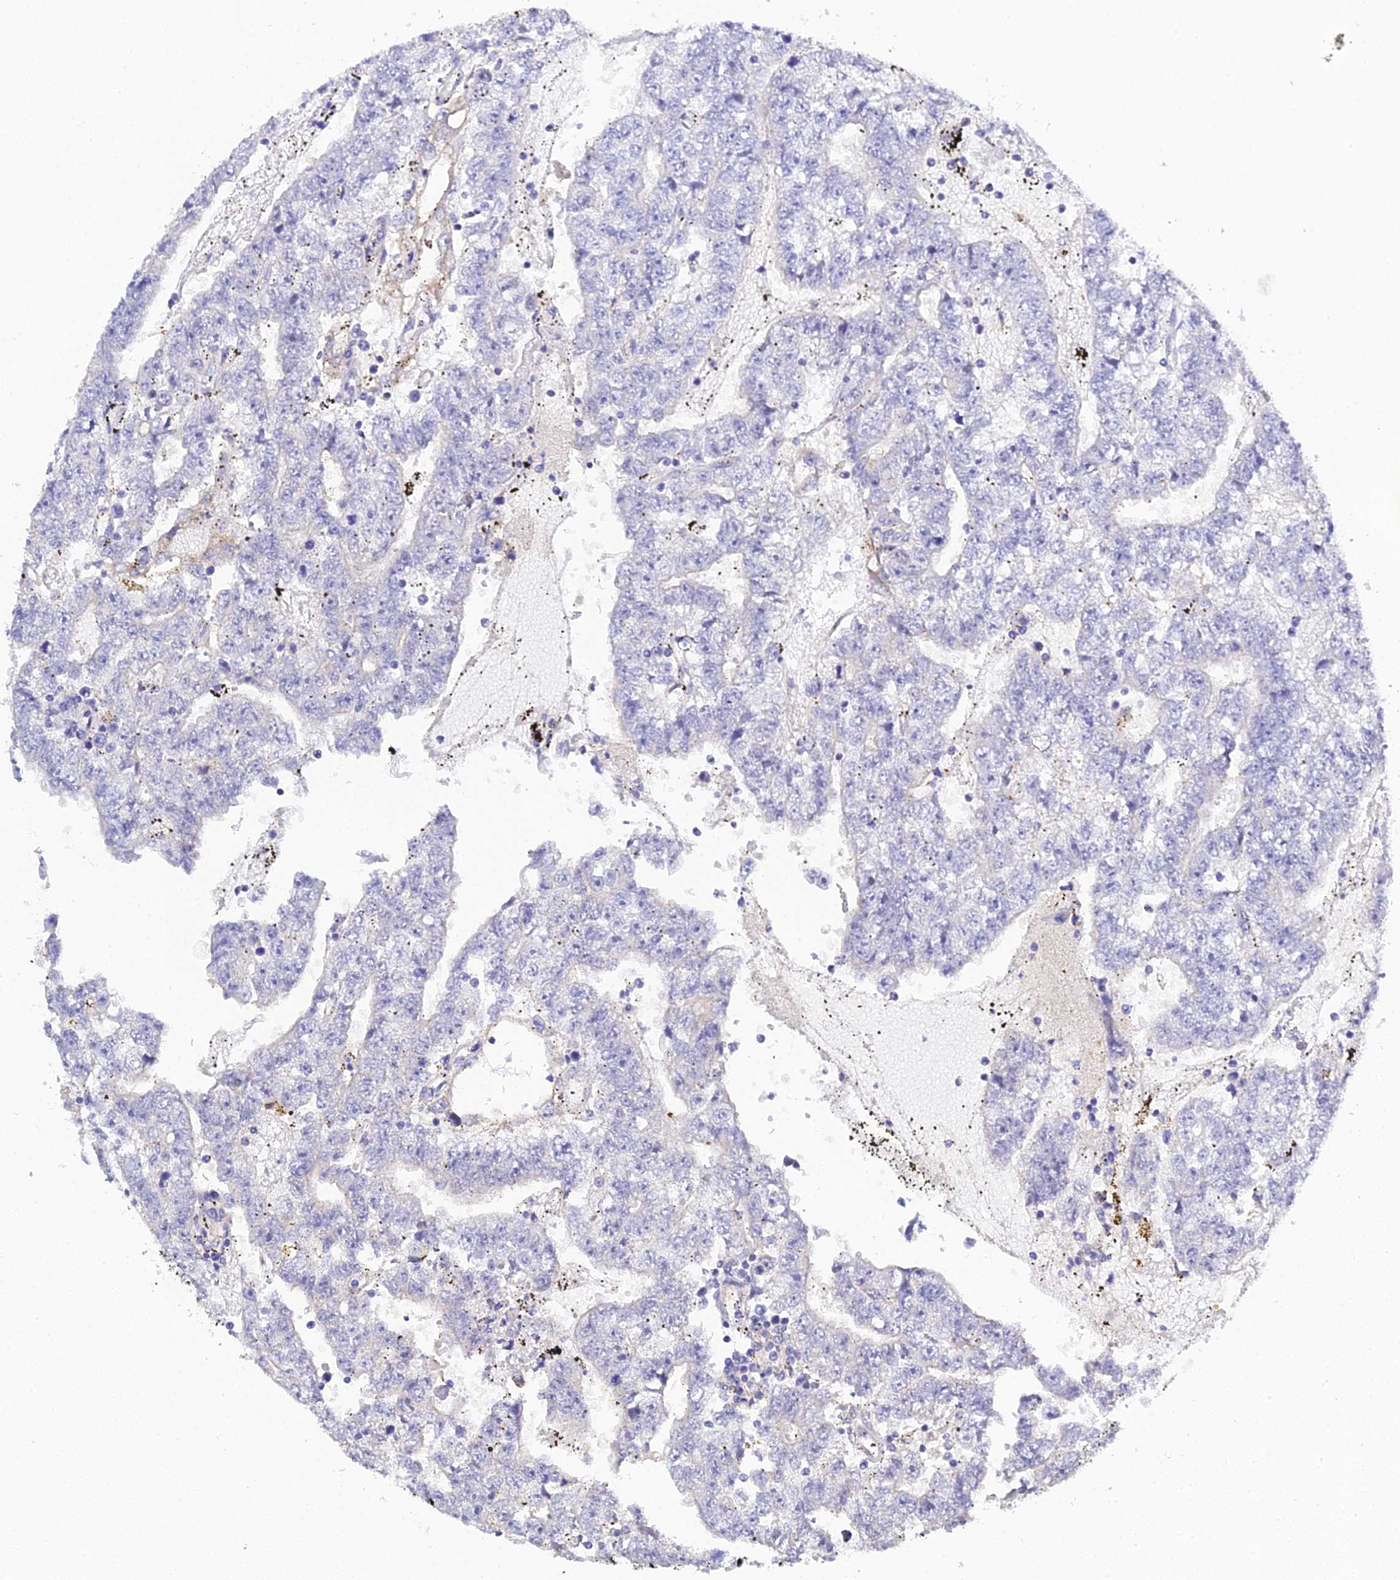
{"staining": {"intensity": "negative", "quantity": "none", "location": "none"}, "tissue": "testis cancer", "cell_type": "Tumor cells", "image_type": "cancer", "snomed": [{"axis": "morphology", "description": "Carcinoma, Embryonal, NOS"}, {"axis": "topography", "description": "Testis"}], "caption": "Immunohistochemical staining of human testis cancer shows no significant staining in tumor cells.", "gene": "ZXDA", "patient": {"sex": "male", "age": 25}}